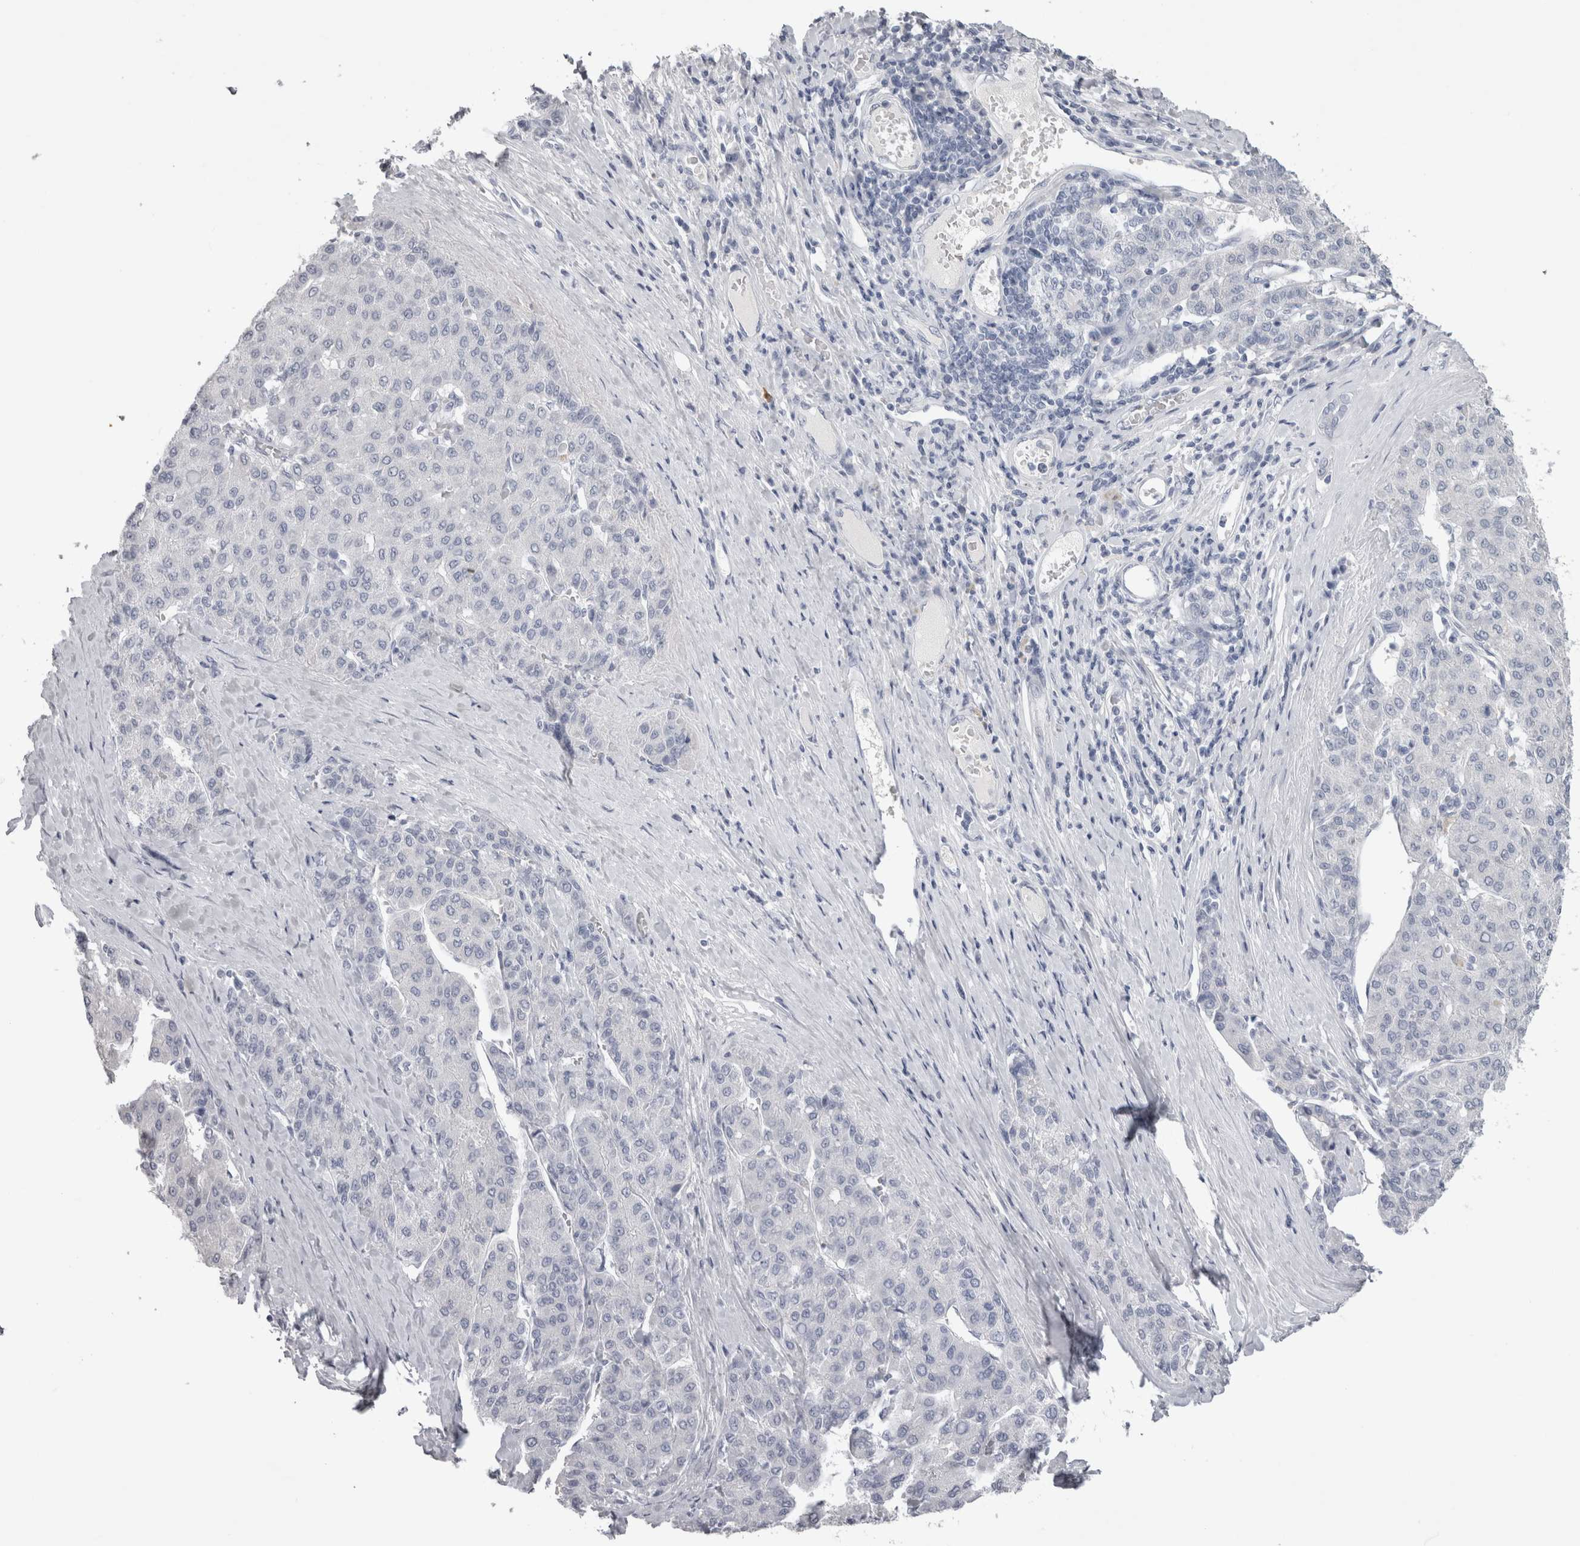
{"staining": {"intensity": "negative", "quantity": "none", "location": "none"}, "tissue": "liver cancer", "cell_type": "Tumor cells", "image_type": "cancer", "snomed": [{"axis": "morphology", "description": "Carcinoma, Hepatocellular, NOS"}, {"axis": "topography", "description": "Liver"}], "caption": "IHC photomicrograph of liver cancer (hepatocellular carcinoma) stained for a protein (brown), which shows no positivity in tumor cells.", "gene": "ADAM2", "patient": {"sex": "male", "age": 65}}